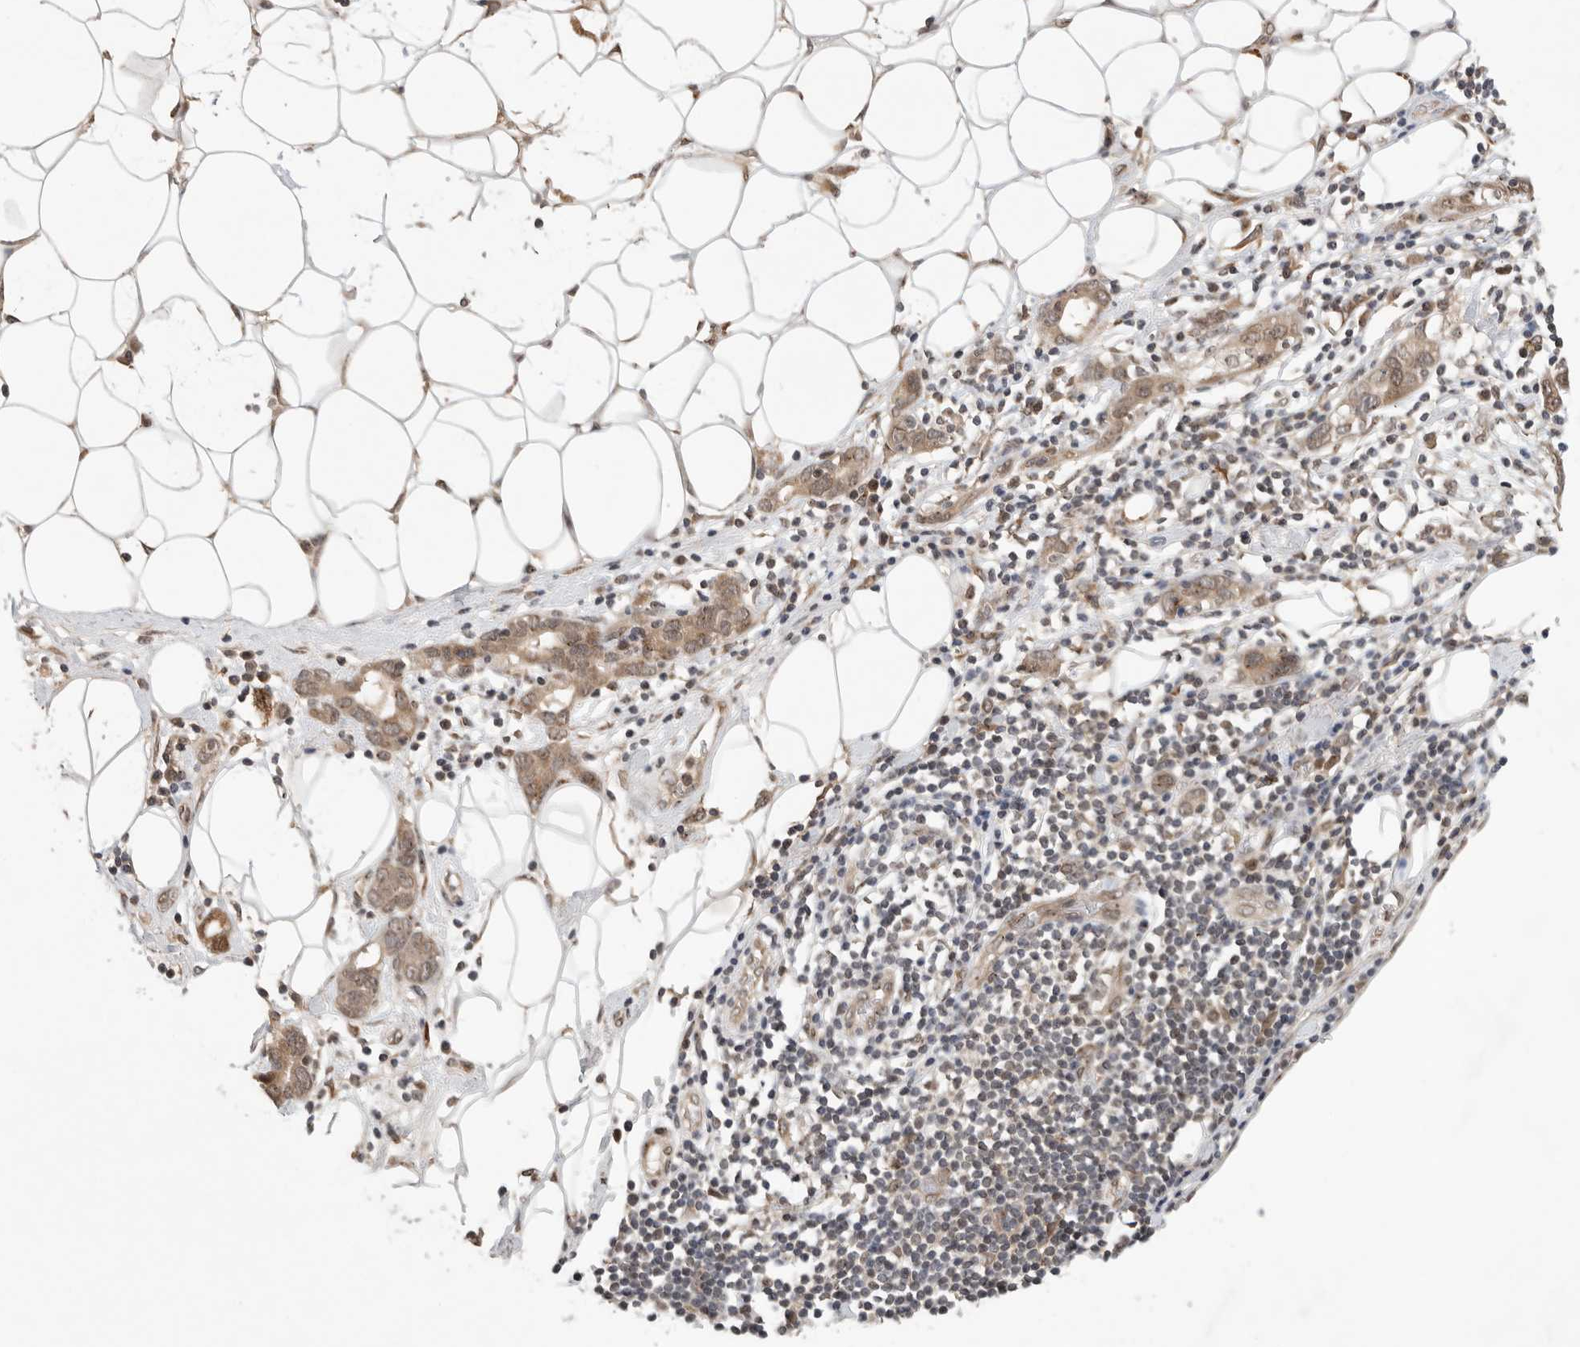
{"staining": {"intensity": "moderate", "quantity": ">75%", "location": "cytoplasmic/membranous"}, "tissue": "stomach cancer", "cell_type": "Tumor cells", "image_type": "cancer", "snomed": [{"axis": "morphology", "description": "Adenocarcinoma, NOS"}, {"axis": "topography", "description": "Stomach, lower"}], "caption": "Approximately >75% of tumor cells in adenocarcinoma (stomach) reveal moderate cytoplasmic/membranous protein staining as visualized by brown immunohistochemical staining.", "gene": "LEMD3", "patient": {"sex": "female", "age": 93}}